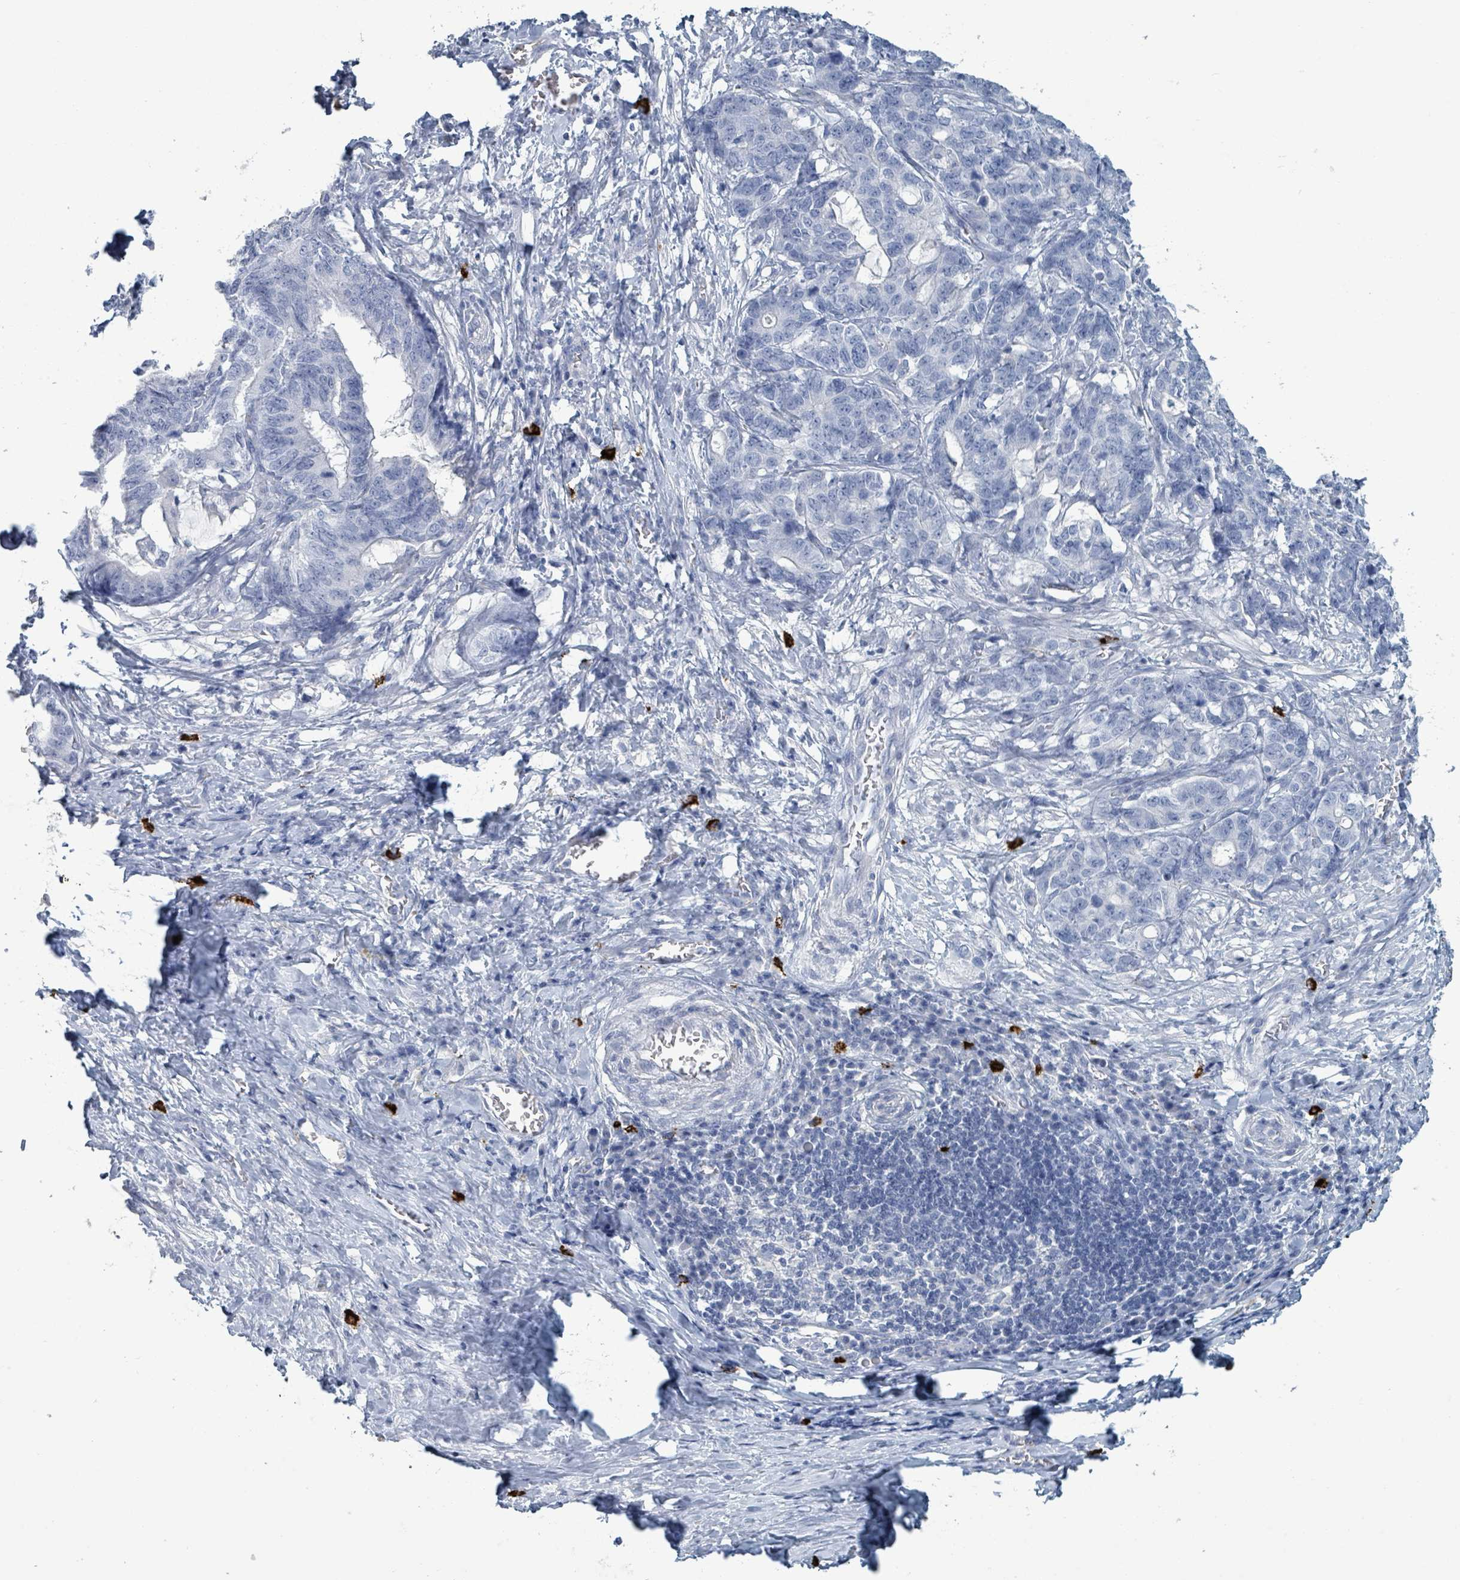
{"staining": {"intensity": "negative", "quantity": "none", "location": "none"}, "tissue": "stomach cancer", "cell_type": "Tumor cells", "image_type": "cancer", "snomed": [{"axis": "morphology", "description": "Normal tissue, NOS"}, {"axis": "morphology", "description": "Adenocarcinoma, NOS"}, {"axis": "topography", "description": "Stomach"}], "caption": "Tumor cells show no significant protein positivity in stomach cancer.", "gene": "VPS13D", "patient": {"sex": "female", "age": 64}}